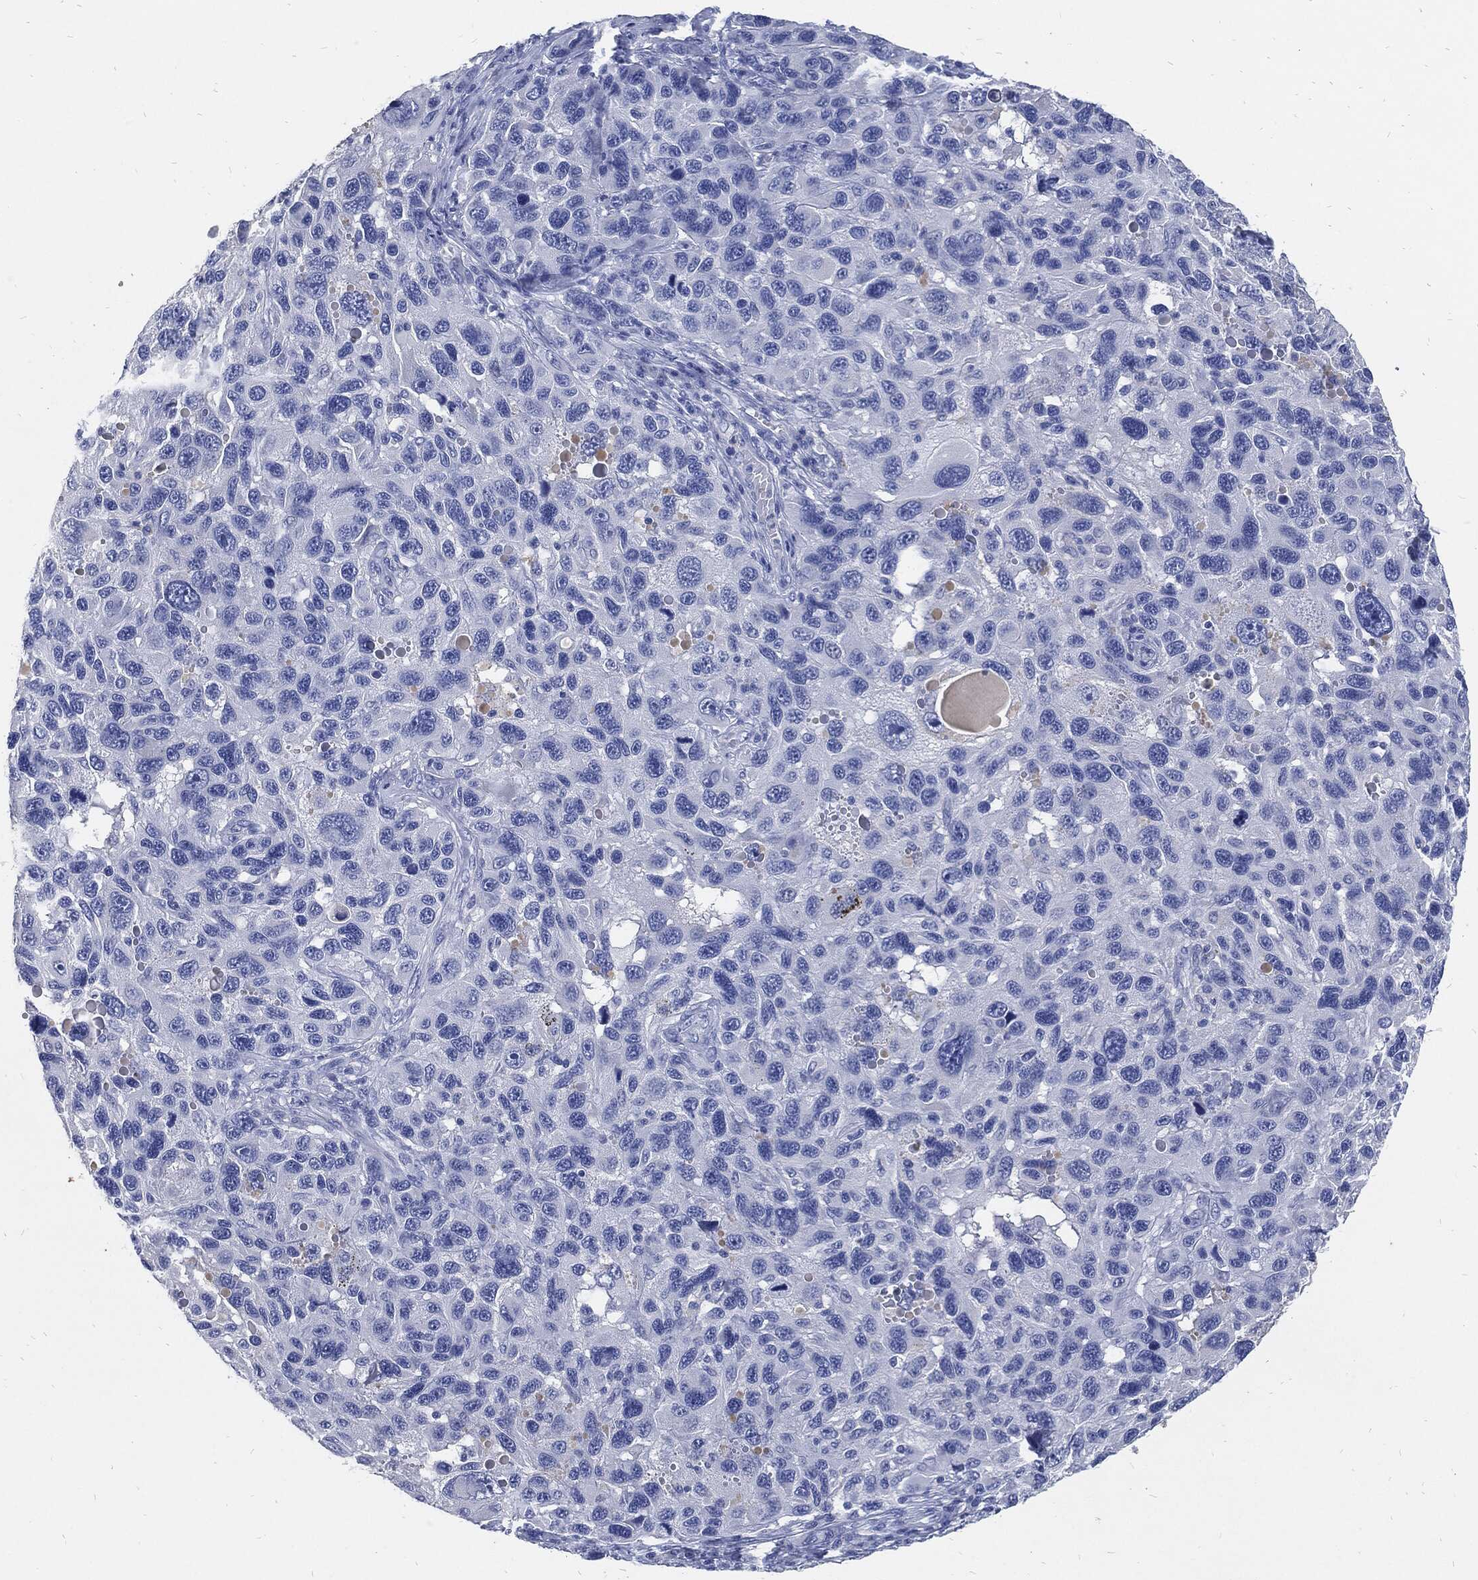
{"staining": {"intensity": "negative", "quantity": "none", "location": "none"}, "tissue": "melanoma", "cell_type": "Tumor cells", "image_type": "cancer", "snomed": [{"axis": "morphology", "description": "Malignant melanoma, NOS"}, {"axis": "topography", "description": "Skin"}], "caption": "Immunohistochemical staining of melanoma reveals no significant expression in tumor cells.", "gene": "FABP4", "patient": {"sex": "male", "age": 53}}